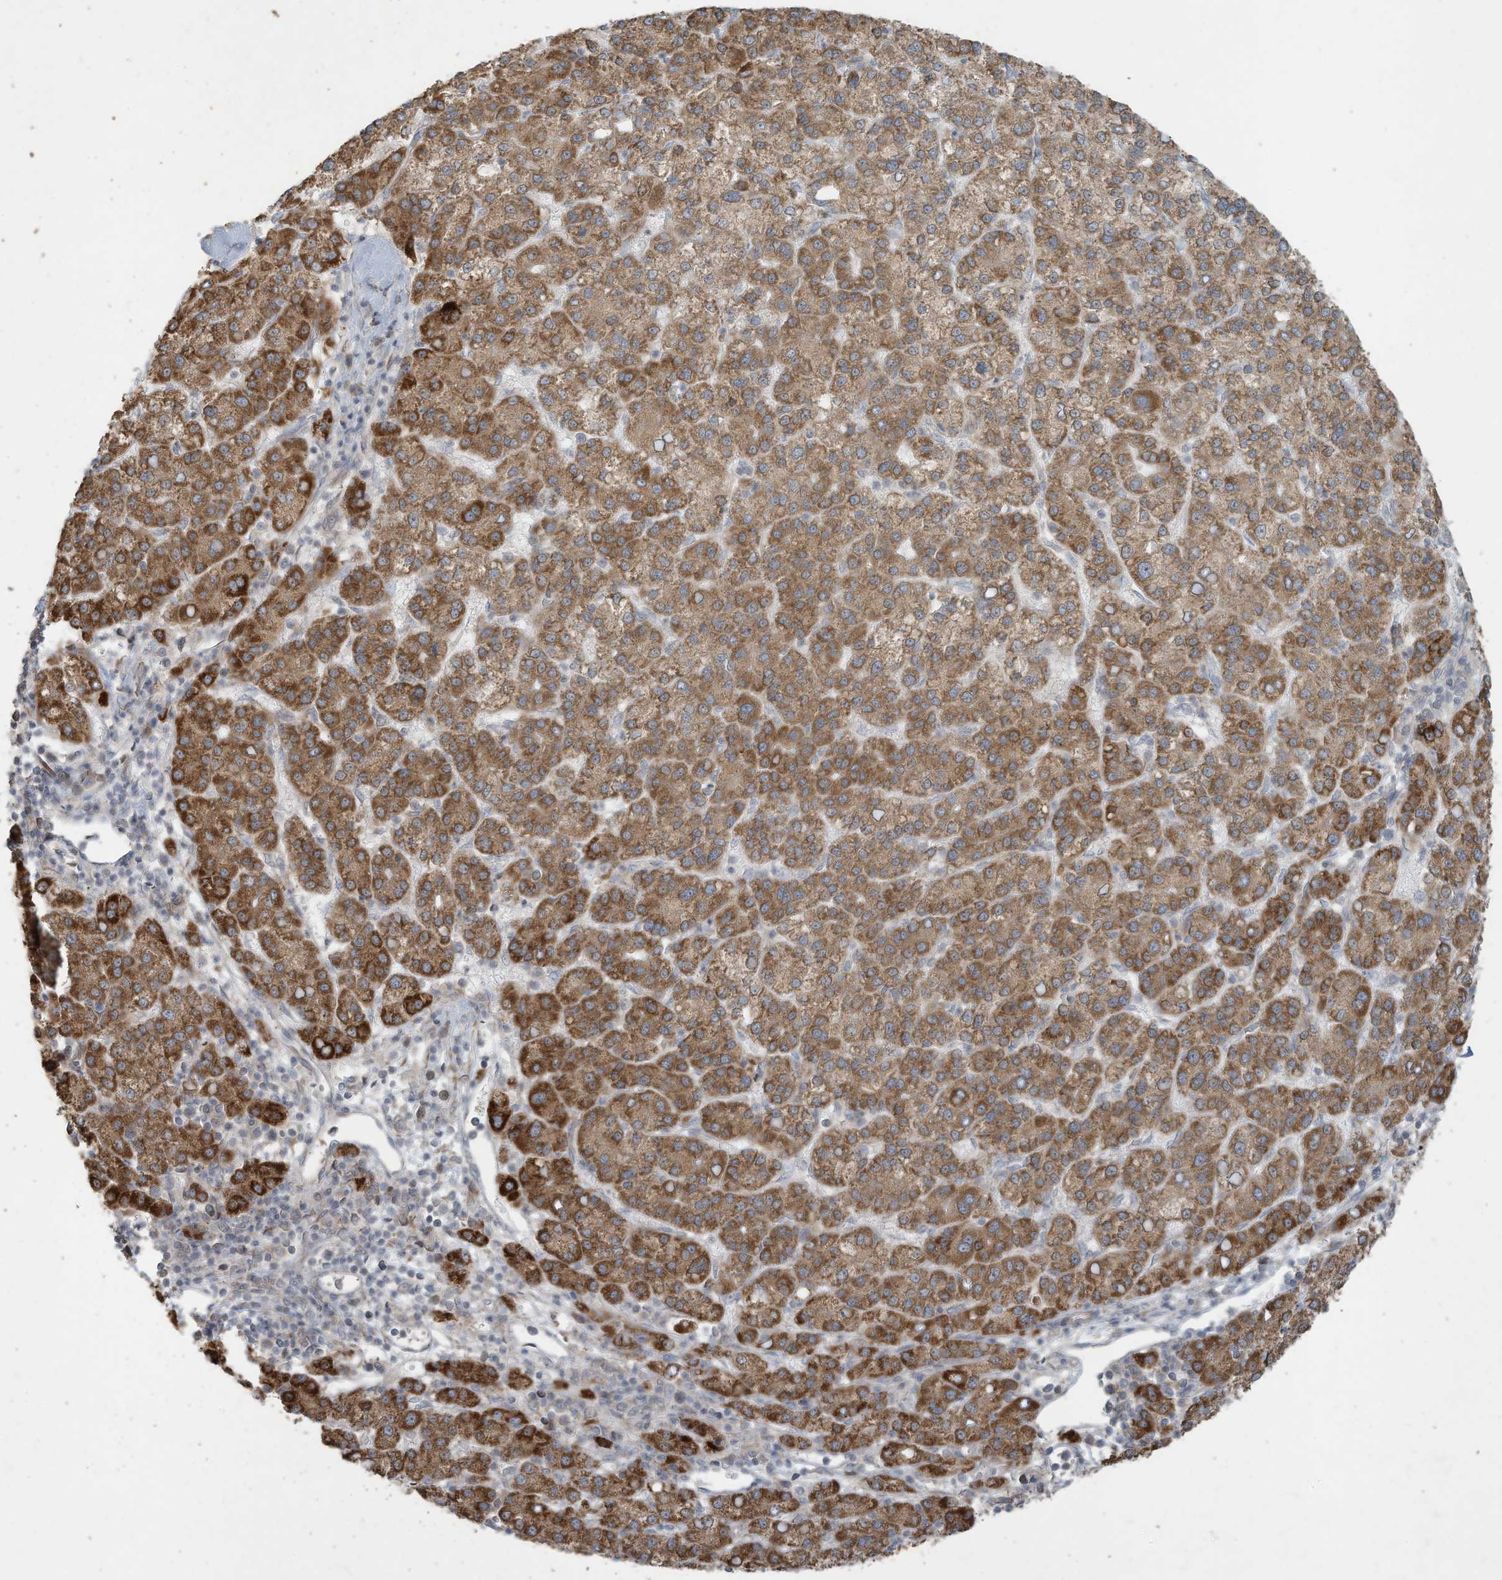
{"staining": {"intensity": "moderate", "quantity": ">75%", "location": "cytoplasmic/membranous"}, "tissue": "liver cancer", "cell_type": "Tumor cells", "image_type": "cancer", "snomed": [{"axis": "morphology", "description": "Carcinoma, Hepatocellular, NOS"}, {"axis": "topography", "description": "Liver"}], "caption": "High-power microscopy captured an IHC micrograph of hepatocellular carcinoma (liver), revealing moderate cytoplasmic/membranous expression in approximately >75% of tumor cells.", "gene": "MAGIX", "patient": {"sex": "female", "age": 58}}